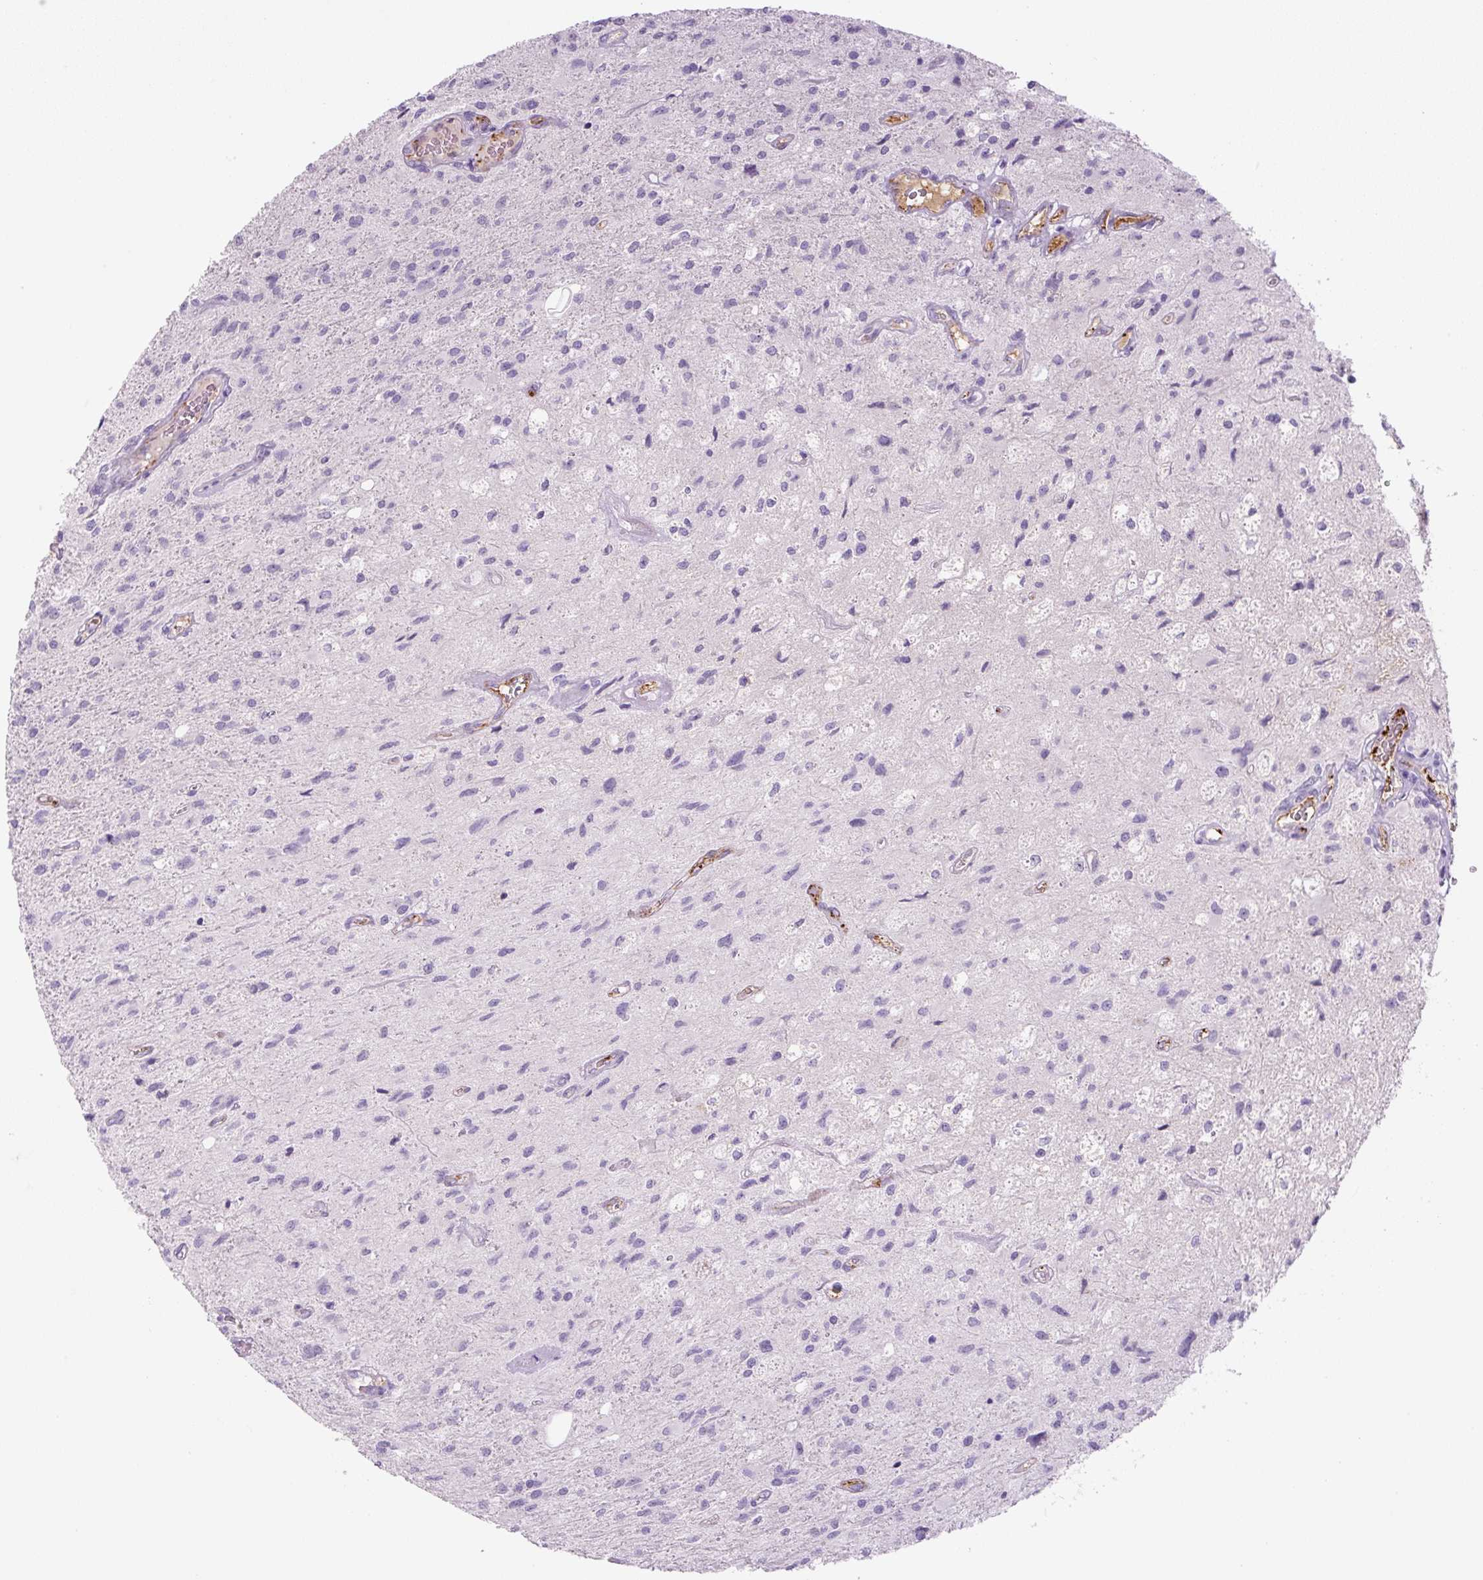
{"staining": {"intensity": "negative", "quantity": "none", "location": "none"}, "tissue": "glioma", "cell_type": "Tumor cells", "image_type": "cancer", "snomed": [{"axis": "morphology", "description": "Glioma, malignant, High grade"}, {"axis": "topography", "description": "Brain"}], "caption": "A histopathology image of glioma stained for a protein demonstrates no brown staining in tumor cells.", "gene": "RSPO4", "patient": {"sex": "female", "age": 70}}